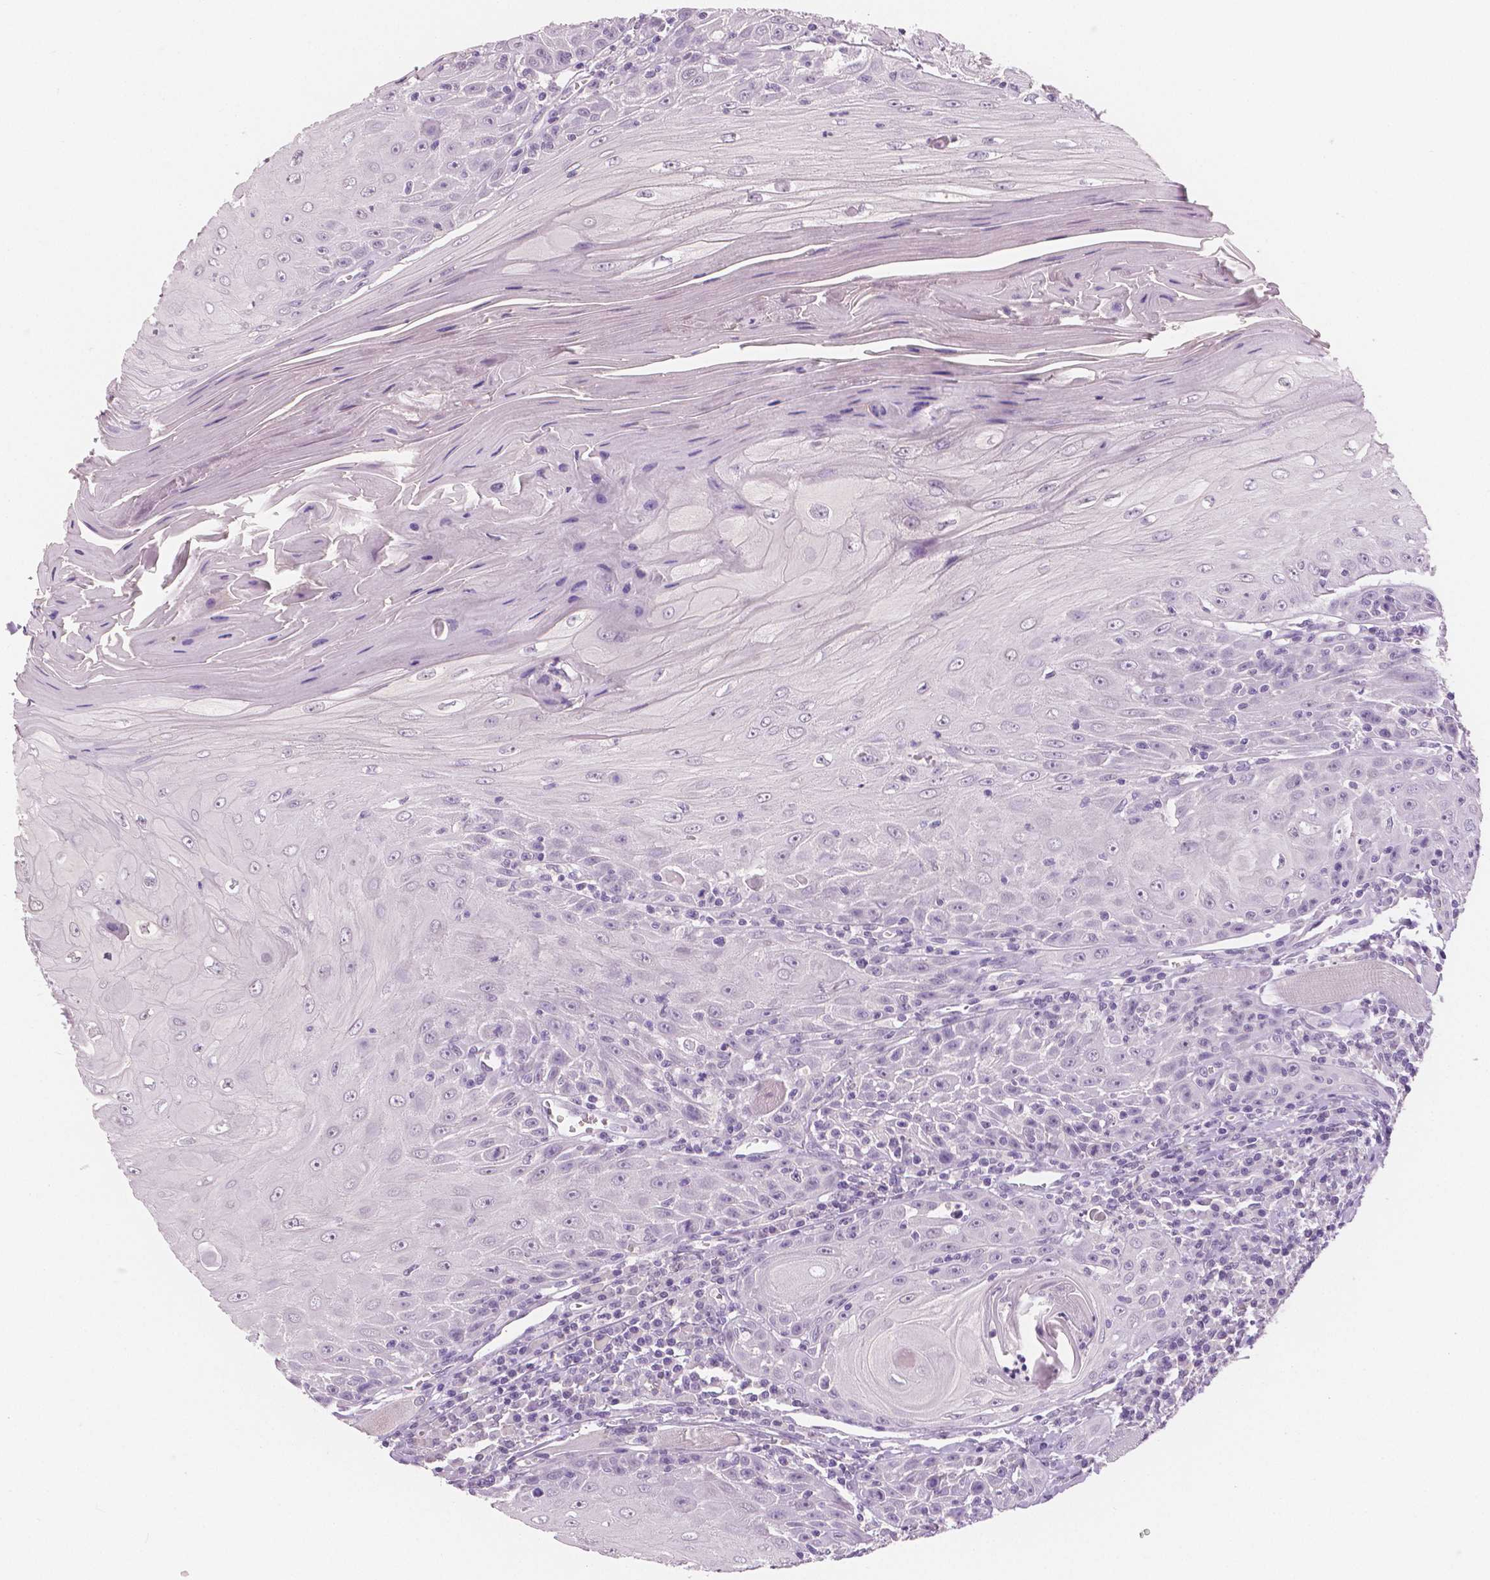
{"staining": {"intensity": "negative", "quantity": "none", "location": "none"}, "tissue": "head and neck cancer", "cell_type": "Tumor cells", "image_type": "cancer", "snomed": [{"axis": "morphology", "description": "Squamous cell carcinoma, NOS"}, {"axis": "topography", "description": "Head-Neck"}], "caption": "Immunohistochemical staining of head and neck cancer (squamous cell carcinoma) reveals no significant positivity in tumor cells. (Brightfield microscopy of DAB (3,3'-diaminobenzidine) immunohistochemistry (IHC) at high magnification).", "gene": "TSPAN7", "patient": {"sex": "male", "age": 52}}